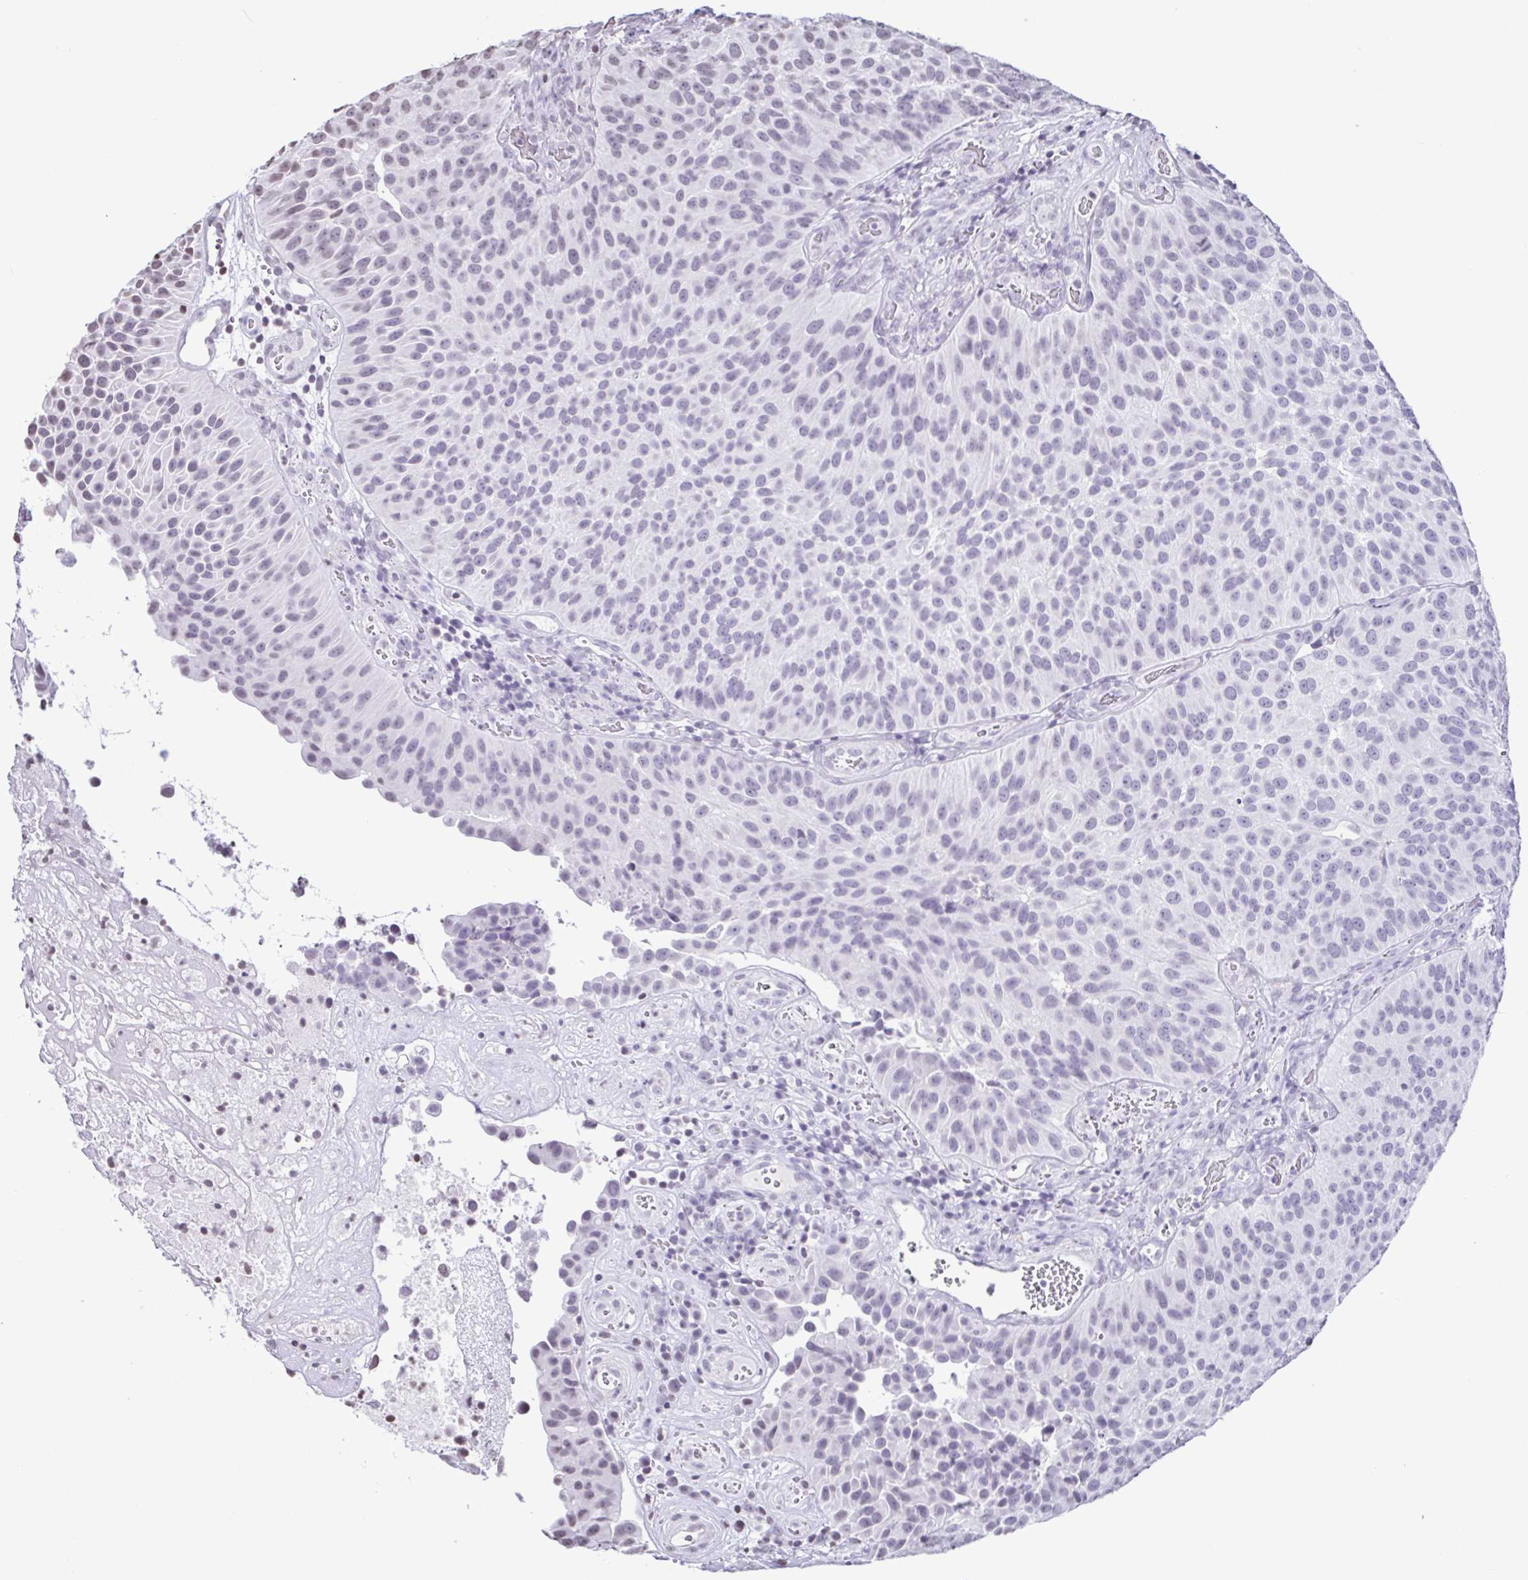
{"staining": {"intensity": "negative", "quantity": "none", "location": "none"}, "tissue": "urothelial cancer", "cell_type": "Tumor cells", "image_type": "cancer", "snomed": [{"axis": "morphology", "description": "Urothelial carcinoma, Low grade"}, {"axis": "topography", "description": "Urinary bladder"}], "caption": "The IHC histopathology image has no significant staining in tumor cells of urothelial cancer tissue.", "gene": "VCY1B", "patient": {"sex": "male", "age": 76}}